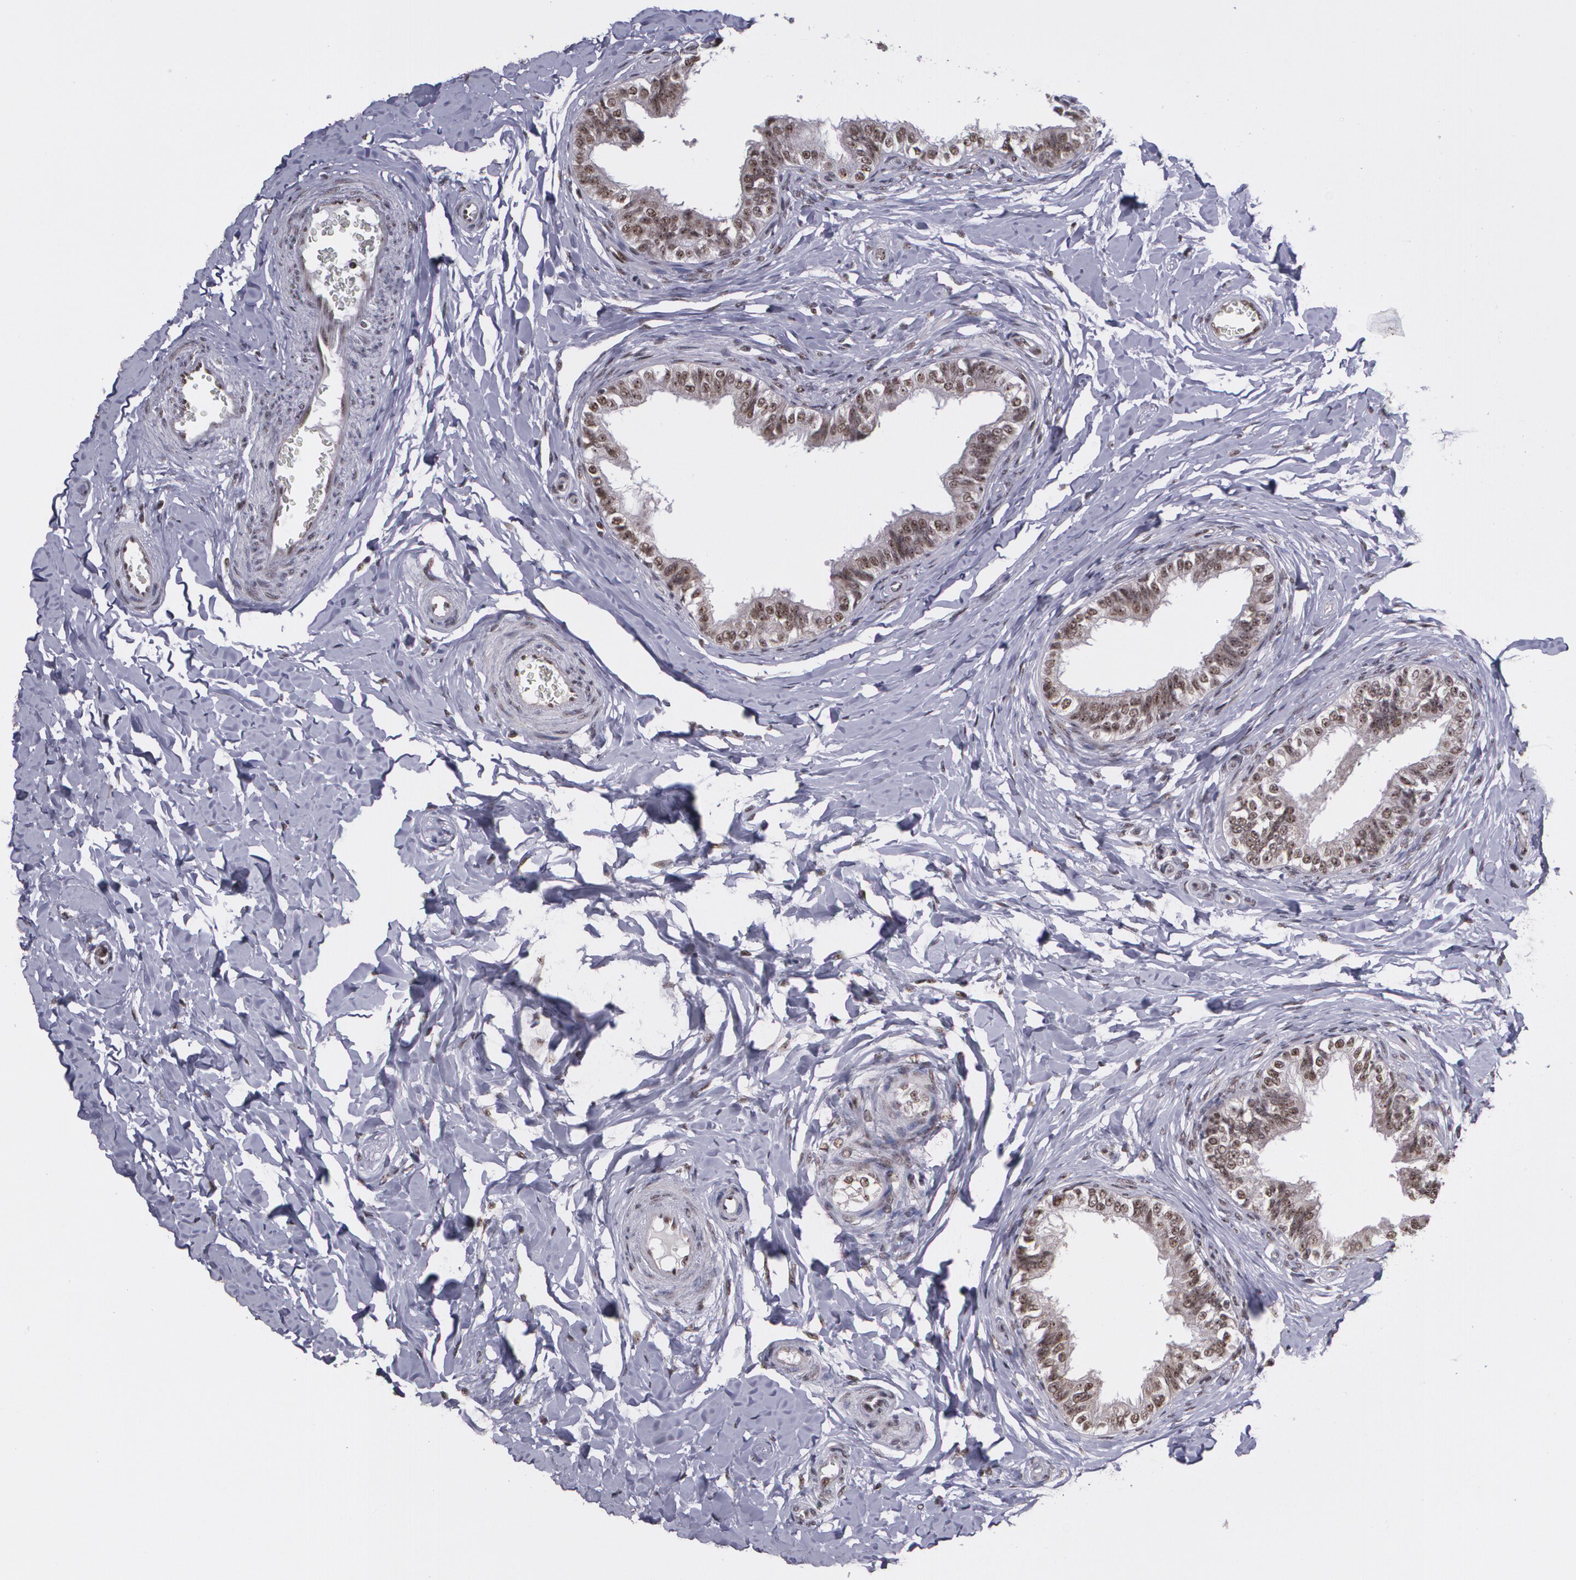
{"staining": {"intensity": "strong", "quantity": ">75%", "location": "cytoplasmic/membranous,nuclear"}, "tissue": "epididymis", "cell_type": "Glandular cells", "image_type": "normal", "snomed": [{"axis": "morphology", "description": "Normal tissue, NOS"}, {"axis": "topography", "description": "Soft tissue"}, {"axis": "topography", "description": "Epididymis"}], "caption": "Immunohistochemical staining of benign human epididymis demonstrates strong cytoplasmic/membranous,nuclear protein expression in about >75% of glandular cells. The staining was performed using DAB (3,3'-diaminobenzidine), with brown indicating positive protein expression. Nuclei are stained blue with hematoxylin.", "gene": "C6orf15", "patient": {"sex": "male", "age": 26}}